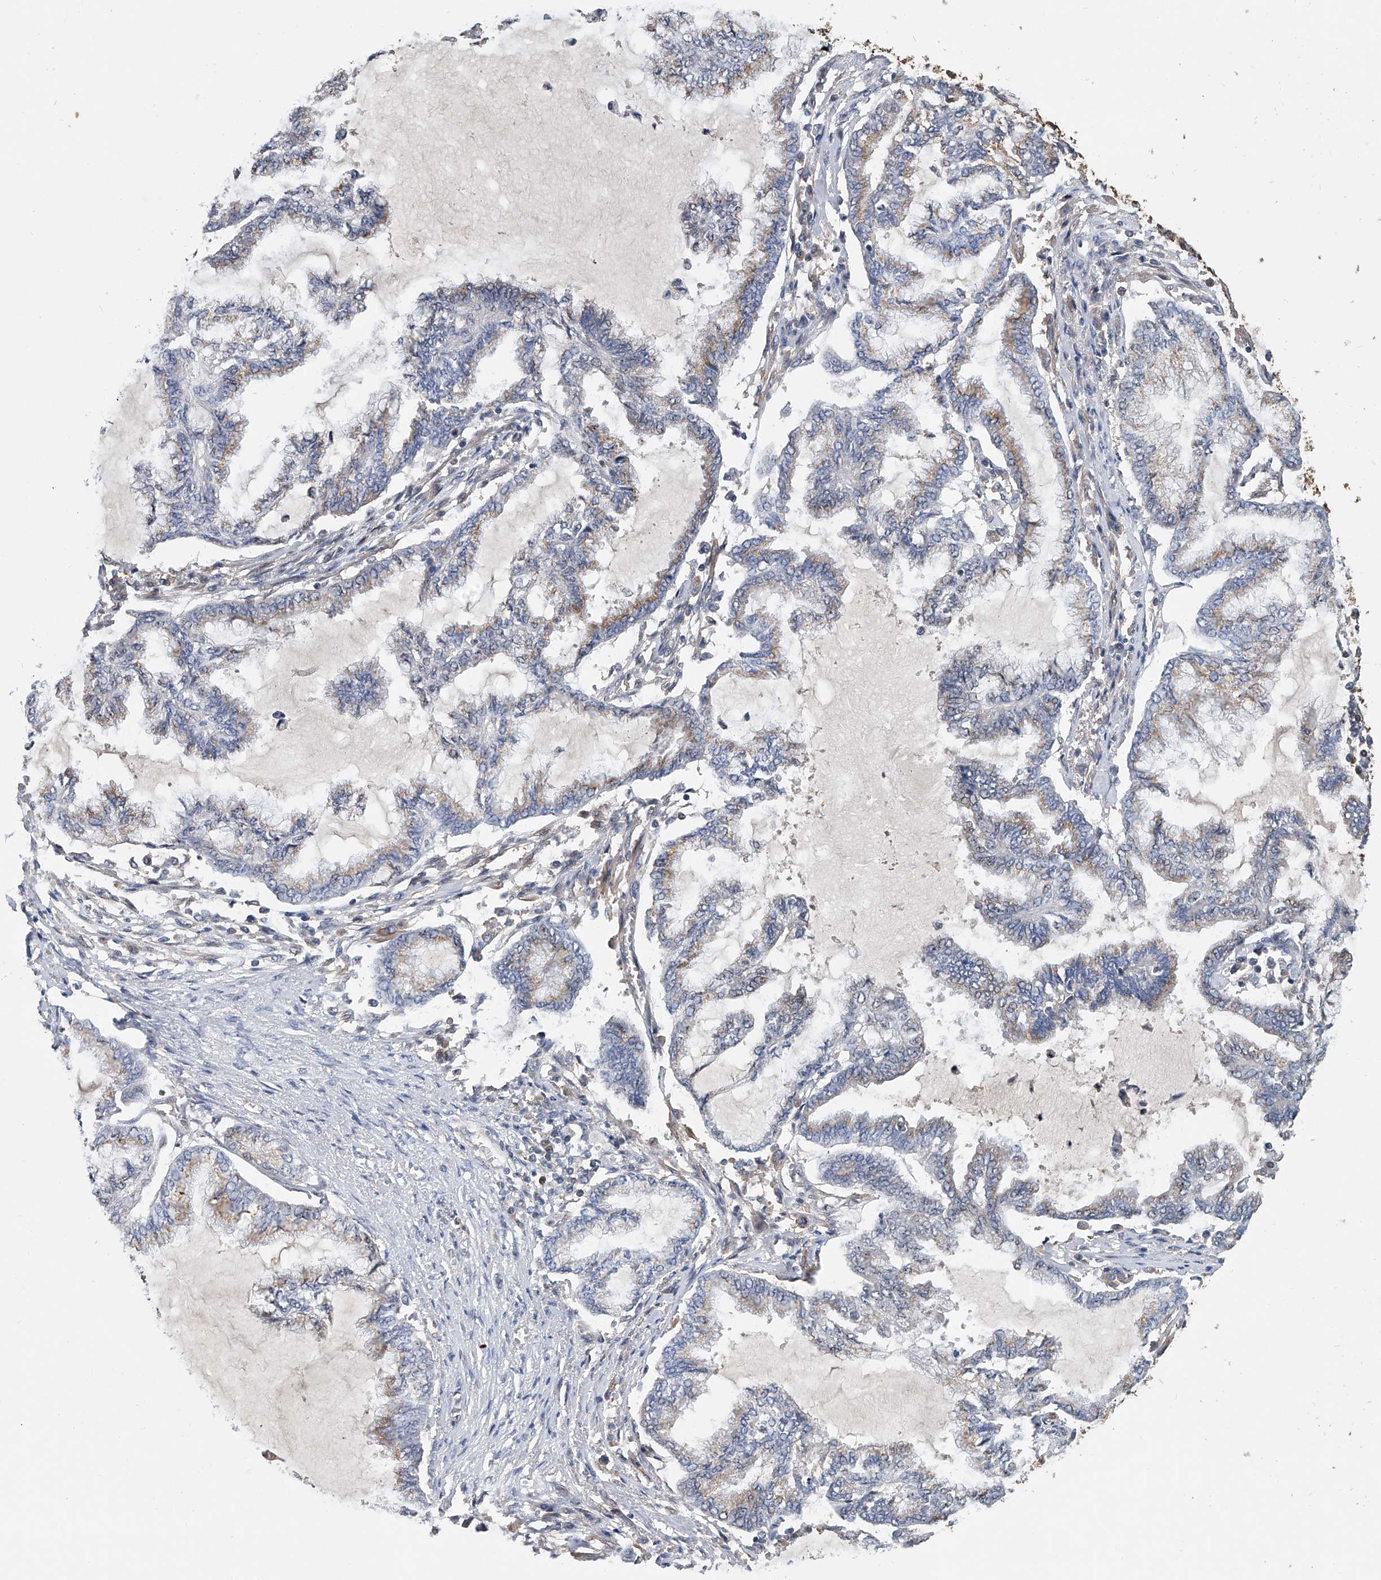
{"staining": {"intensity": "weak", "quantity": "<25%", "location": "cytoplasmic/membranous"}, "tissue": "endometrial cancer", "cell_type": "Tumor cells", "image_type": "cancer", "snomed": [{"axis": "morphology", "description": "Adenocarcinoma, NOS"}, {"axis": "topography", "description": "Endometrium"}], "caption": "A micrograph of endometrial adenocarcinoma stained for a protein demonstrates no brown staining in tumor cells.", "gene": "CD200", "patient": {"sex": "female", "age": 86}}